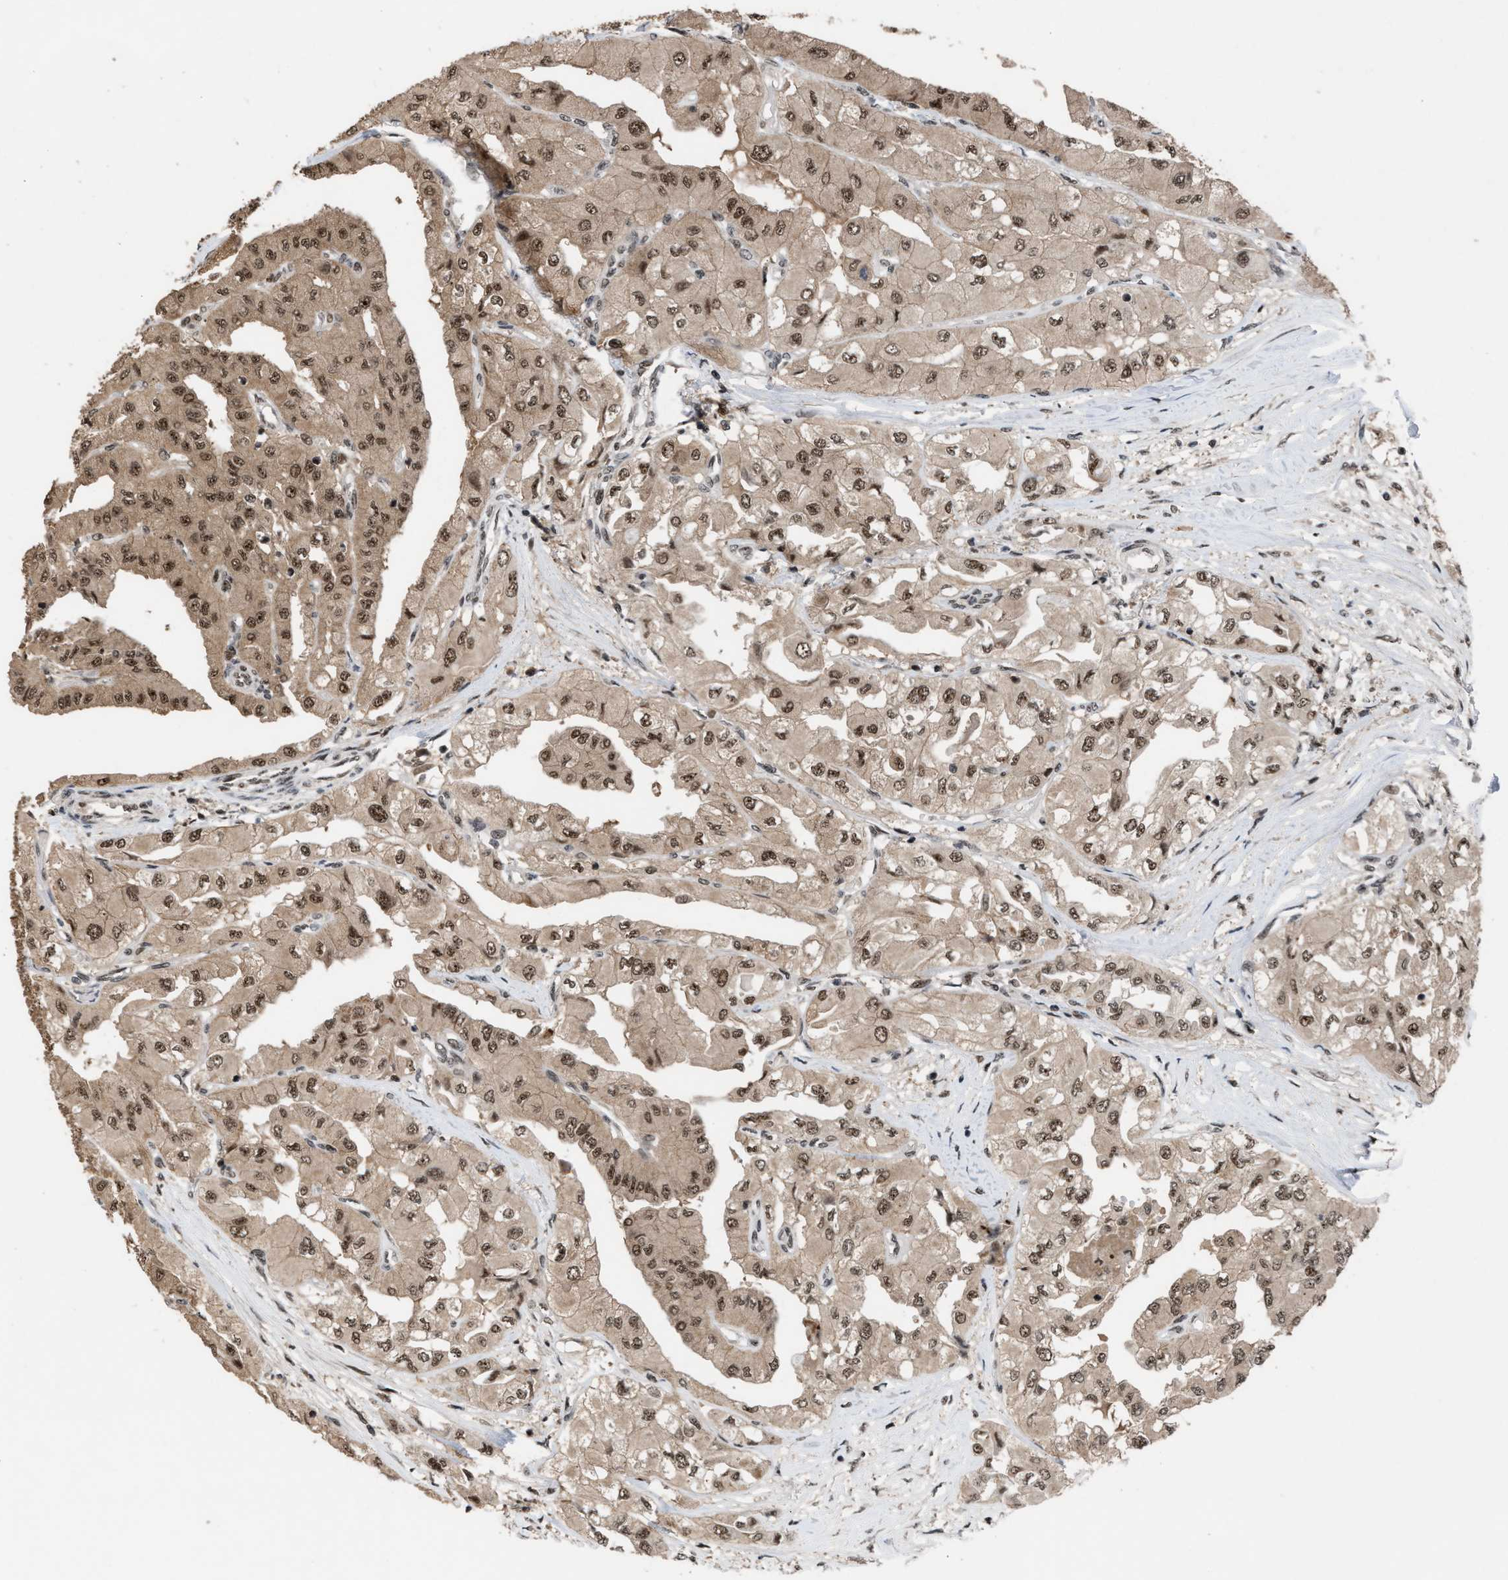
{"staining": {"intensity": "moderate", "quantity": ">75%", "location": "cytoplasmic/membranous,nuclear"}, "tissue": "thyroid cancer", "cell_type": "Tumor cells", "image_type": "cancer", "snomed": [{"axis": "morphology", "description": "Papillary adenocarcinoma, NOS"}, {"axis": "topography", "description": "Thyroid gland"}], "caption": "Immunohistochemical staining of thyroid cancer shows medium levels of moderate cytoplasmic/membranous and nuclear staining in approximately >75% of tumor cells. The staining is performed using DAB (3,3'-diaminobenzidine) brown chromogen to label protein expression. The nuclei are counter-stained blue using hematoxylin.", "gene": "PRPF4", "patient": {"sex": "female", "age": 59}}